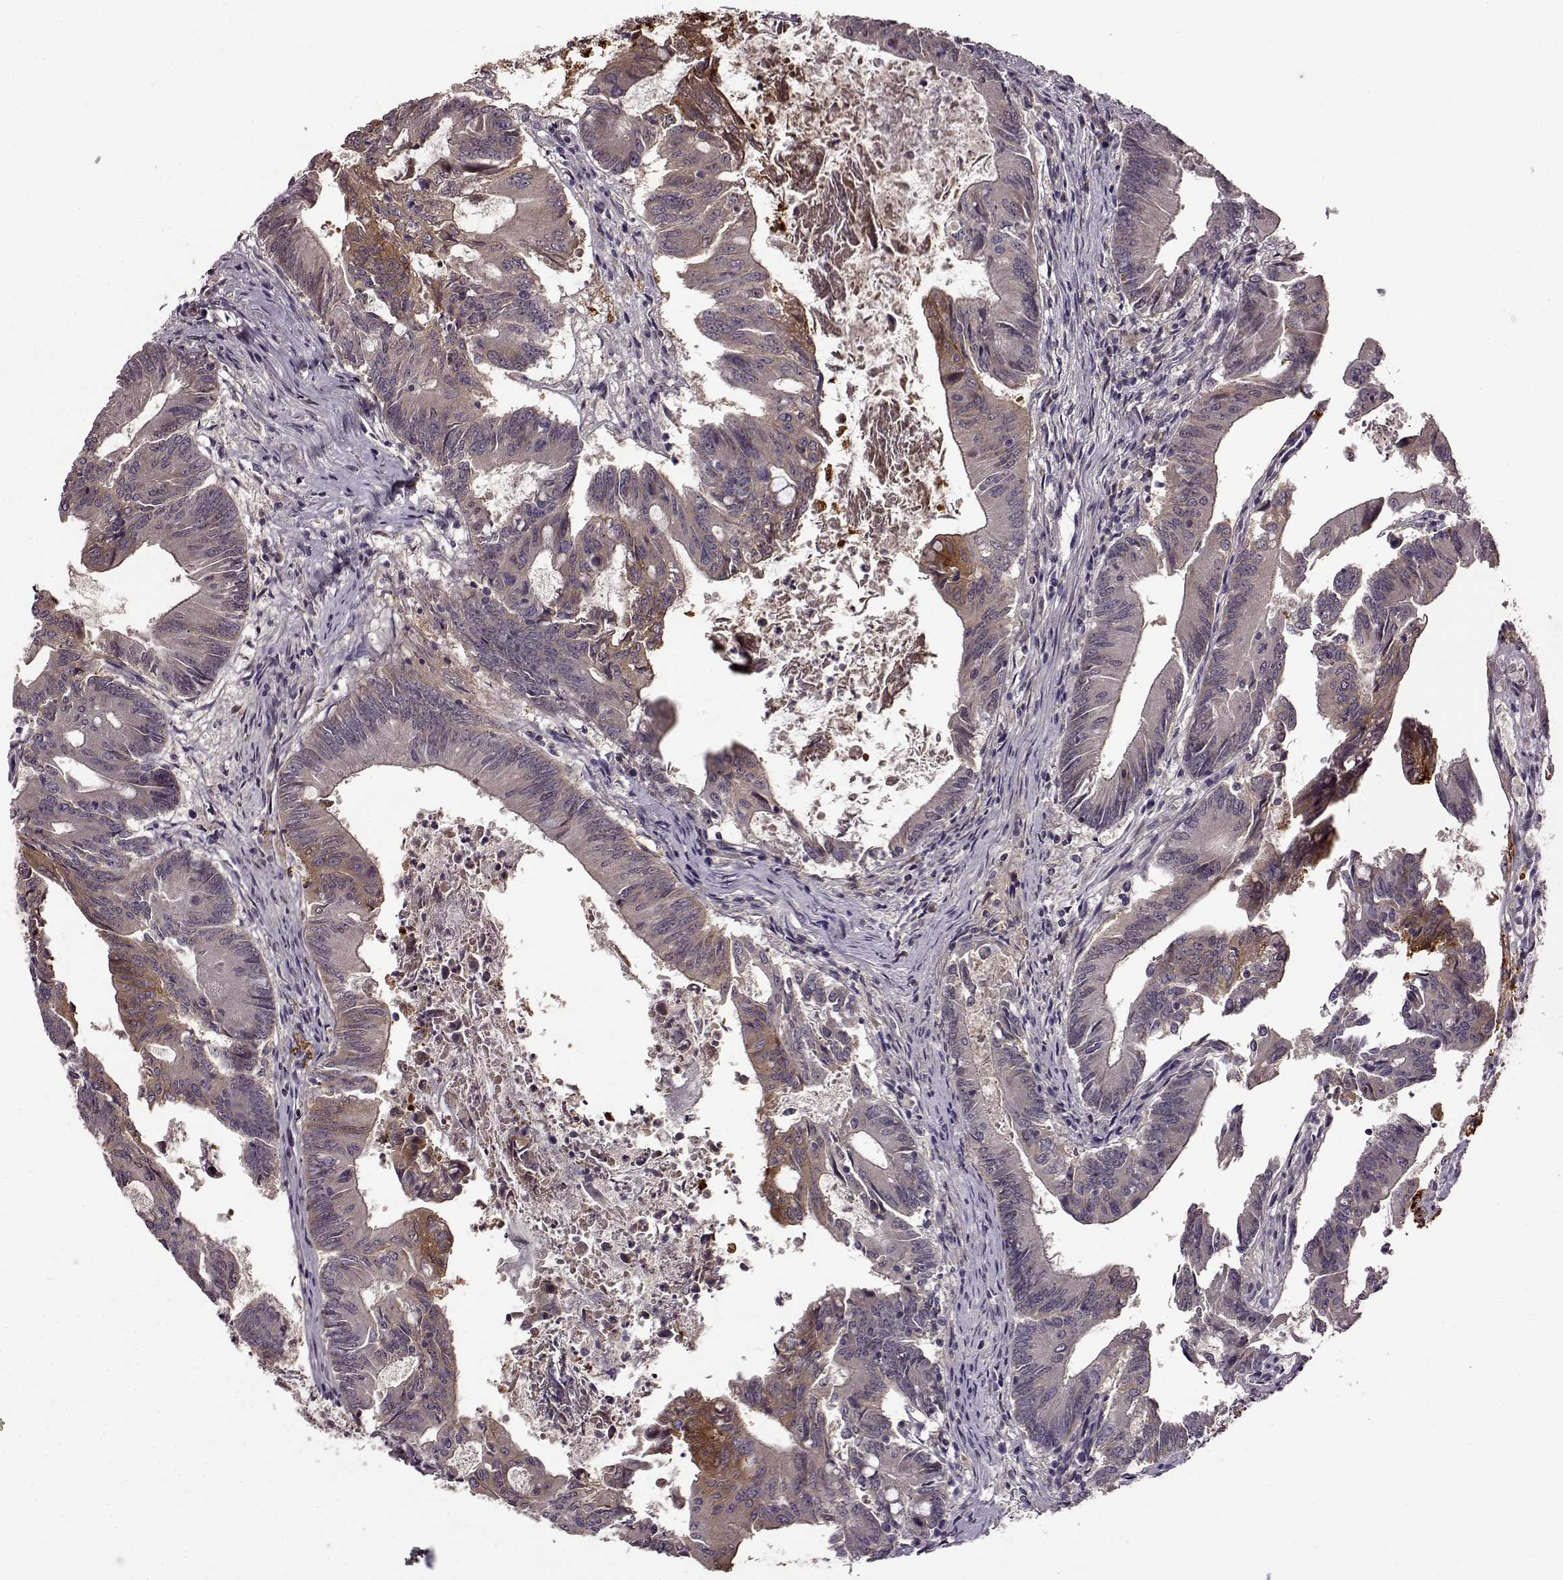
{"staining": {"intensity": "weak", "quantity": "<25%", "location": "cytoplasmic/membranous"}, "tissue": "colorectal cancer", "cell_type": "Tumor cells", "image_type": "cancer", "snomed": [{"axis": "morphology", "description": "Adenocarcinoma, NOS"}, {"axis": "topography", "description": "Colon"}], "caption": "The image exhibits no staining of tumor cells in colorectal cancer.", "gene": "MAIP1", "patient": {"sex": "female", "age": 70}}